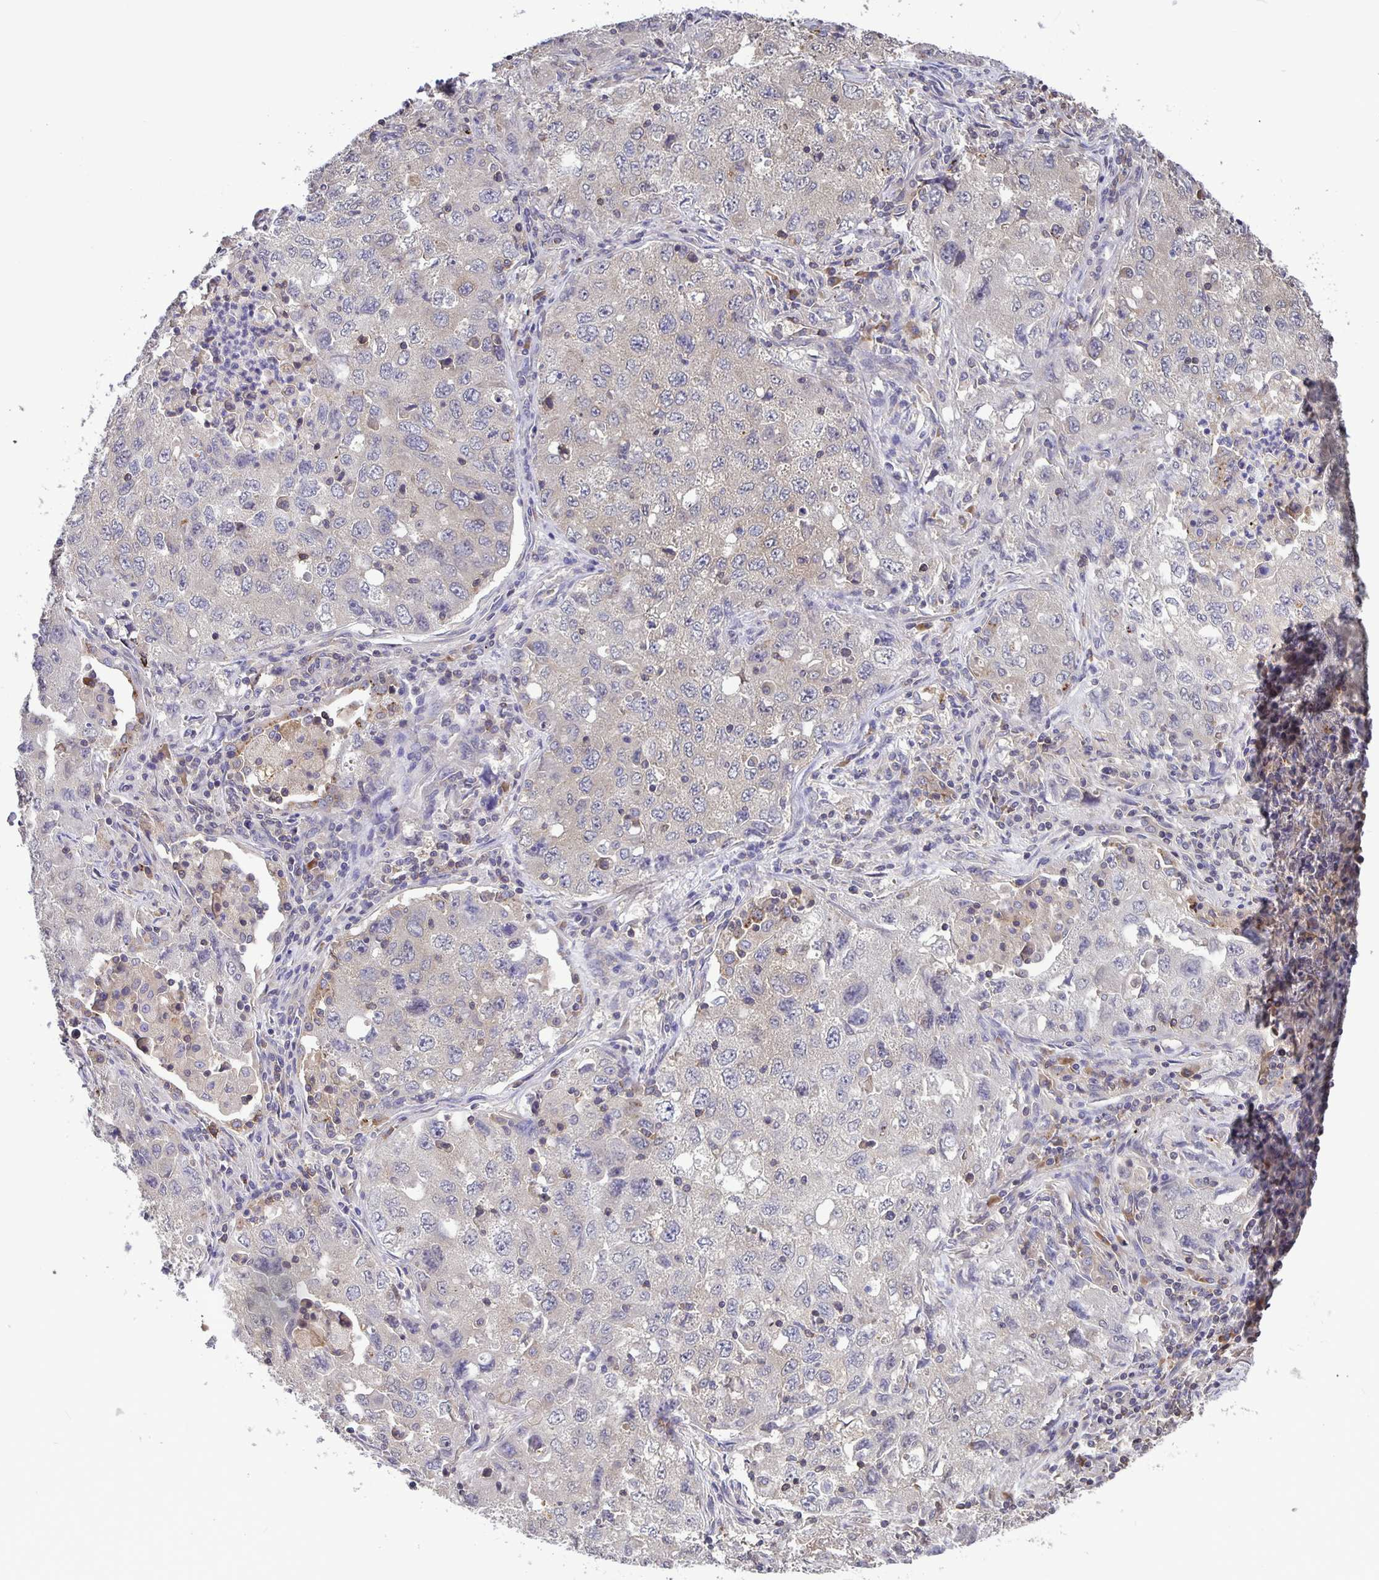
{"staining": {"intensity": "negative", "quantity": "none", "location": "none"}, "tissue": "lung cancer", "cell_type": "Tumor cells", "image_type": "cancer", "snomed": [{"axis": "morphology", "description": "Adenocarcinoma, NOS"}, {"axis": "topography", "description": "Lung"}], "caption": "There is no significant staining in tumor cells of lung adenocarcinoma.", "gene": "FEM1C", "patient": {"sex": "female", "age": 57}}